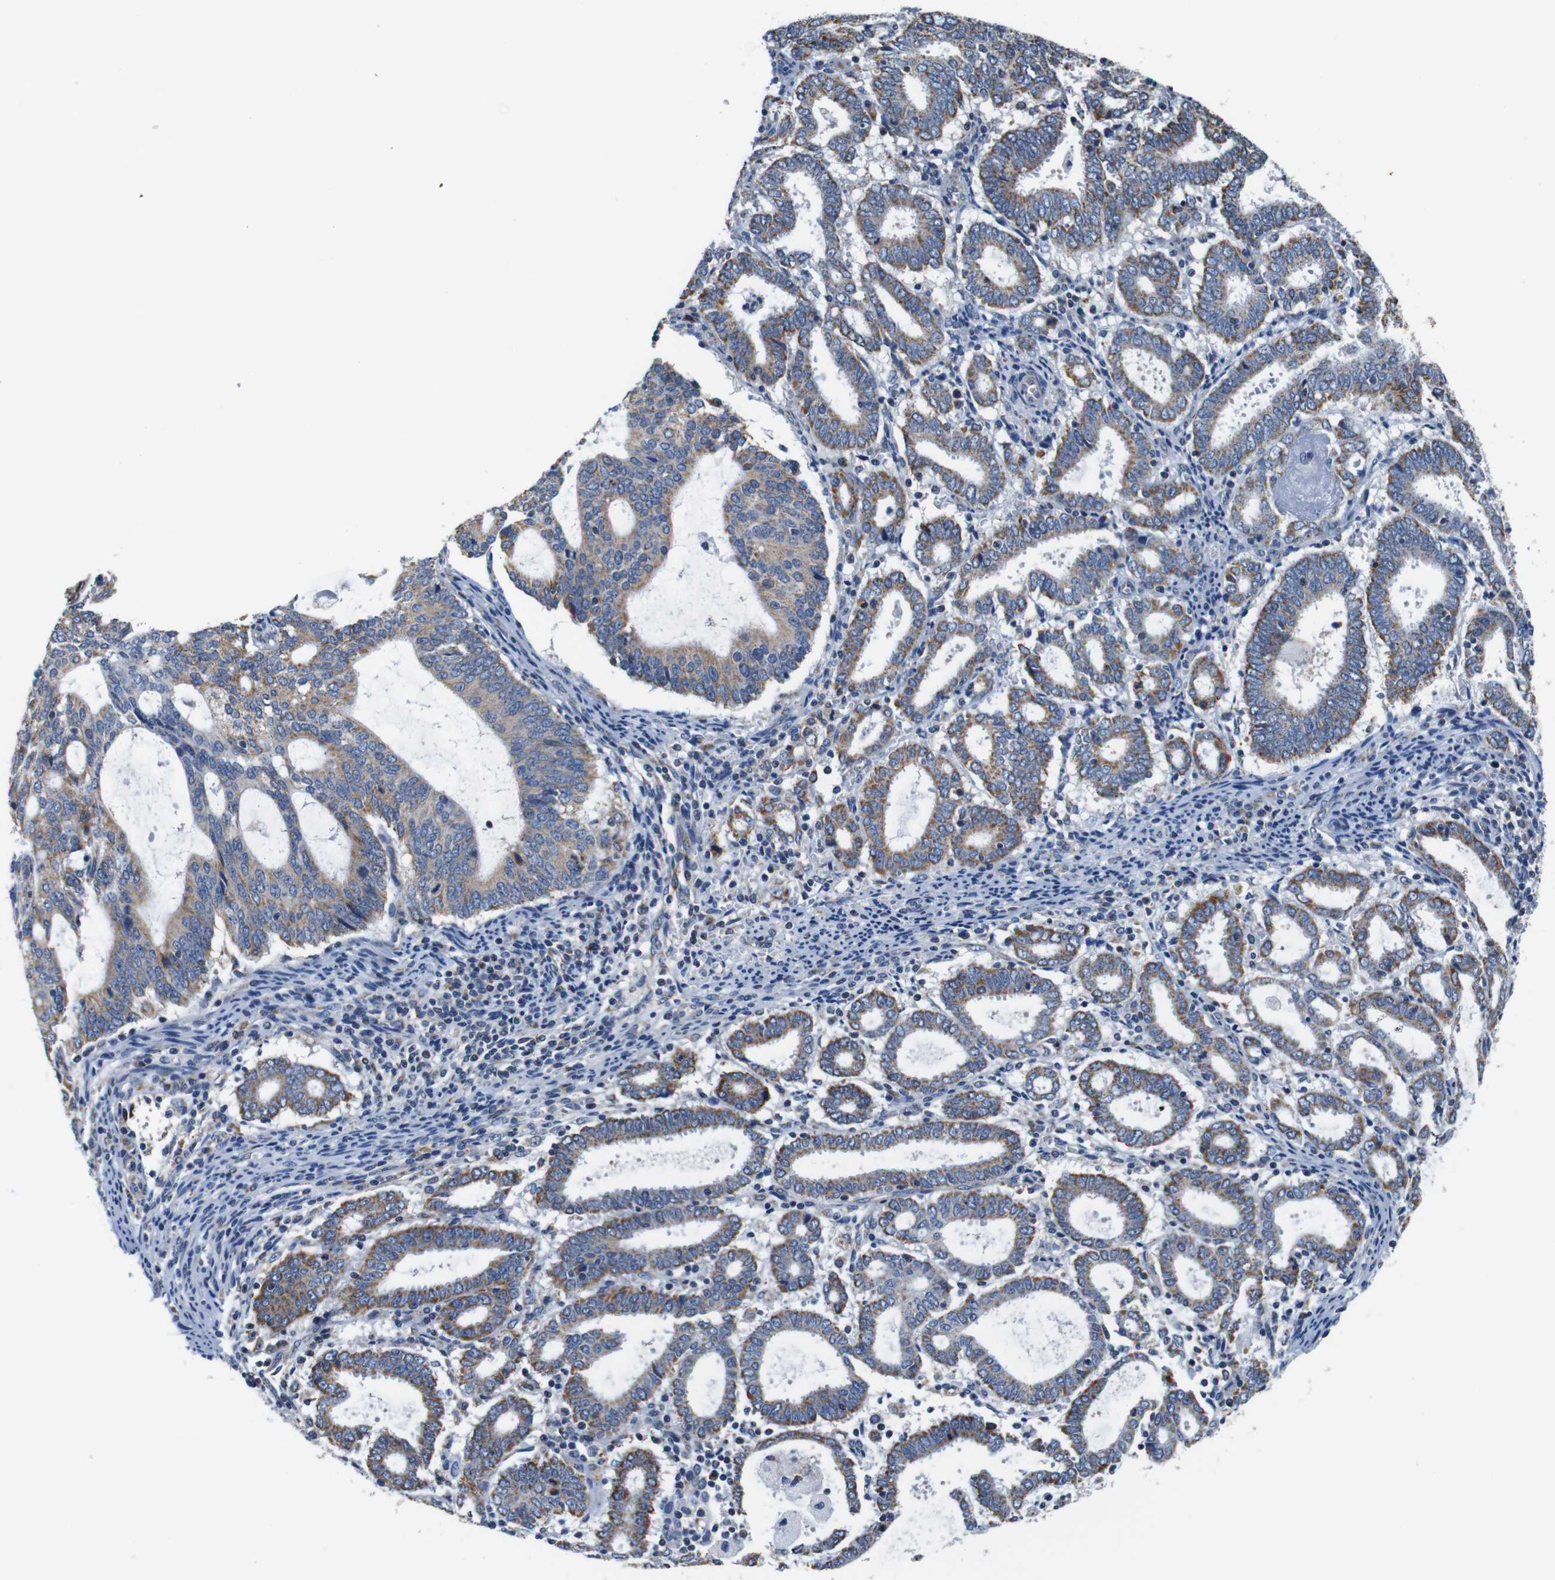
{"staining": {"intensity": "moderate", "quantity": ">75%", "location": "cytoplasmic/membranous"}, "tissue": "endometrial cancer", "cell_type": "Tumor cells", "image_type": "cancer", "snomed": [{"axis": "morphology", "description": "Adenocarcinoma, NOS"}, {"axis": "topography", "description": "Uterus"}], "caption": "High-magnification brightfield microscopy of endometrial cancer stained with DAB (3,3'-diaminobenzidine) (brown) and counterstained with hematoxylin (blue). tumor cells exhibit moderate cytoplasmic/membranous staining is appreciated in approximately>75% of cells.", "gene": "LRP4", "patient": {"sex": "female", "age": 83}}